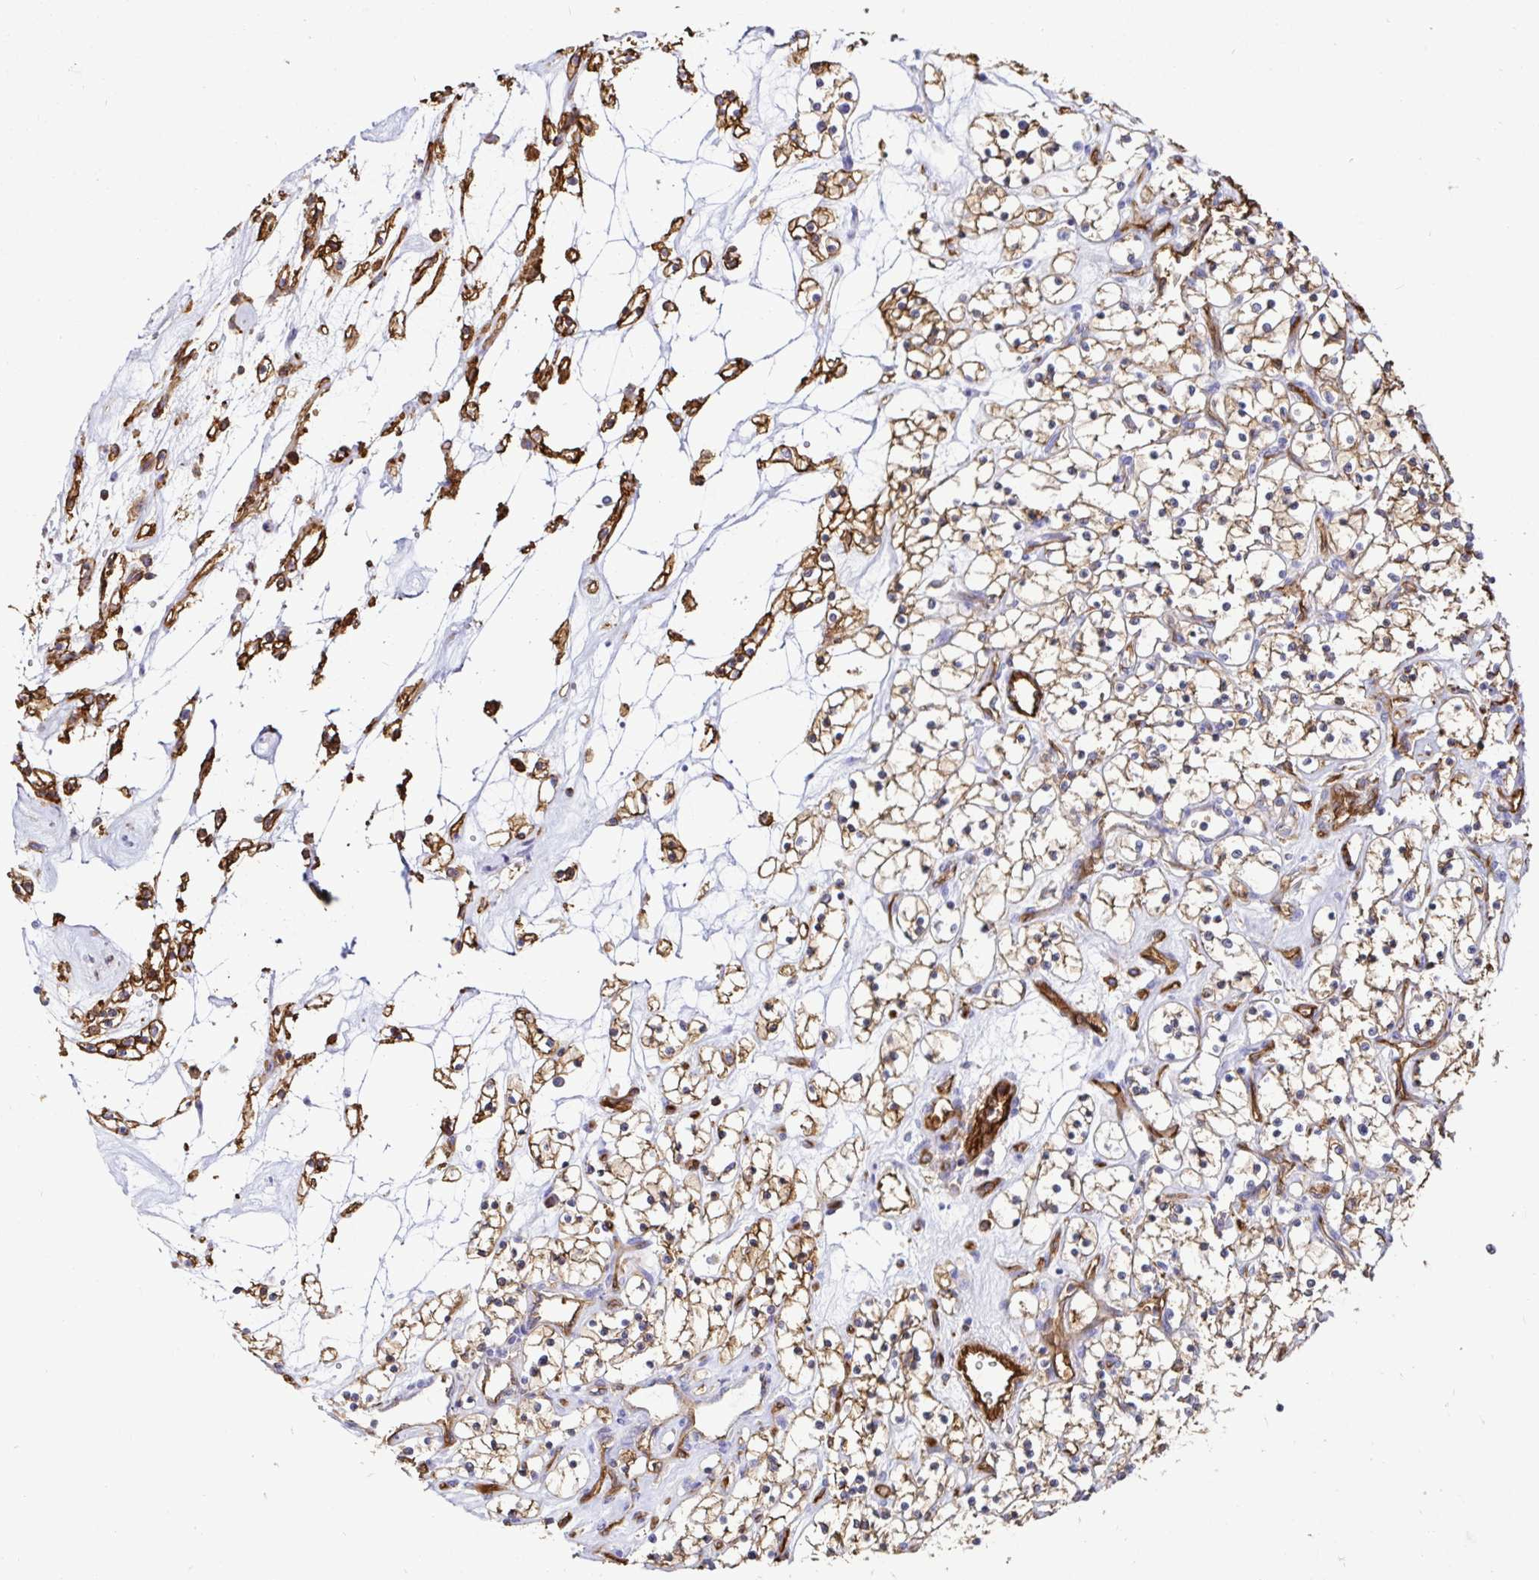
{"staining": {"intensity": "weak", "quantity": ">75%", "location": "cytoplasmic/membranous"}, "tissue": "renal cancer", "cell_type": "Tumor cells", "image_type": "cancer", "snomed": [{"axis": "morphology", "description": "Adenocarcinoma, NOS"}, {"axis": "topography", "description": "Kidney"}], "caption": "Brown immunohistochemical staining in human renal cancer exhibits weak cytoplasmic/membranous staining in about >75% of tumor cells. (DAB (3,3'-diaminobenzidine) IHC with brightfield microscopy, high magnification).", "gene": "ANXA2", "patient": {"sex": "female", "age": 69}}